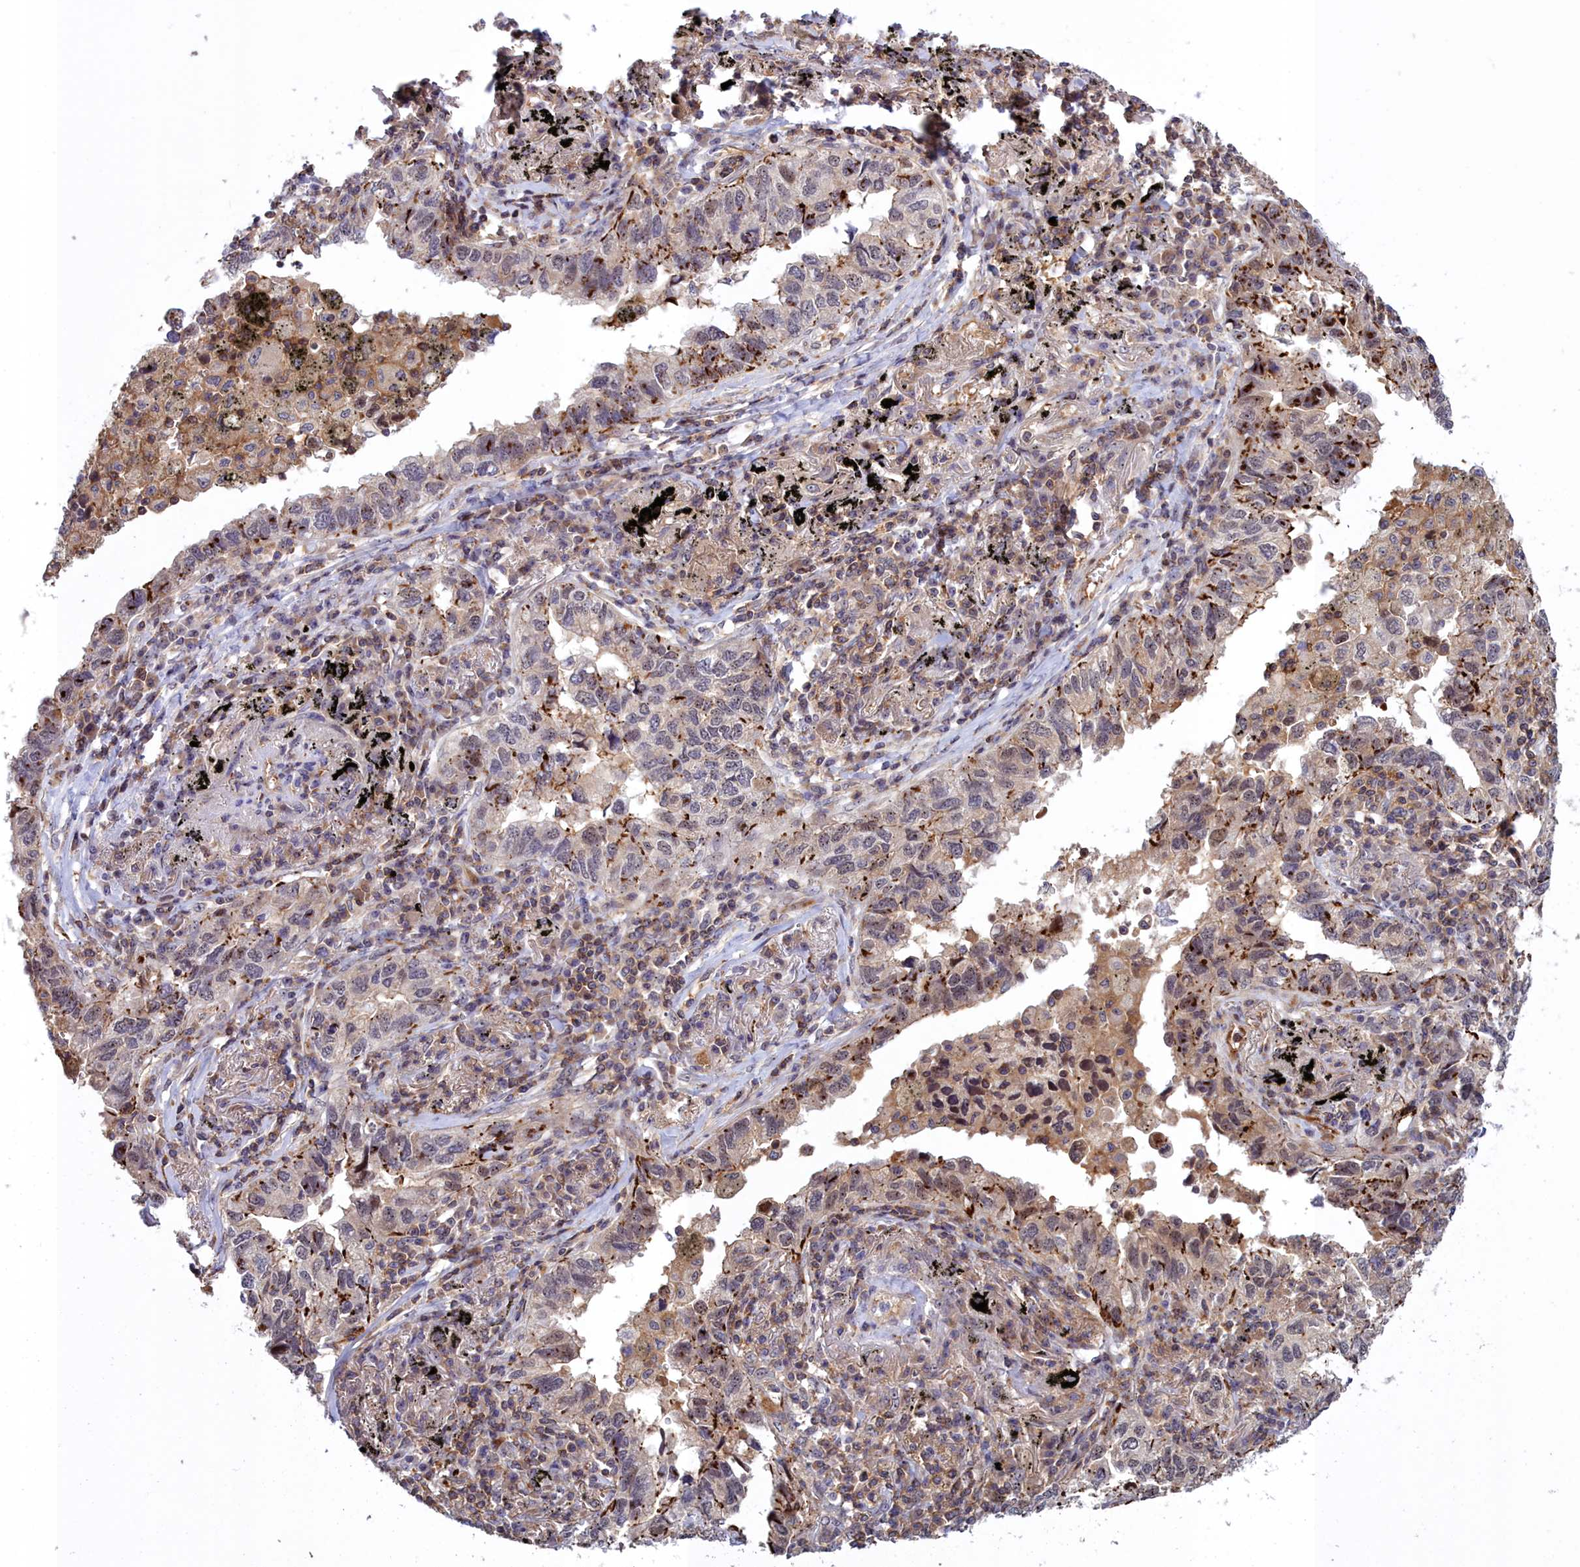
{"staining": {"intensity": "moderate", "quantity": "<25%", "location": "cytoplasmic/membranous"}, "tissue": "lung cancer", "cell_type": "Tumor cells", "image_type": "cancer", "snomed": [{"axis": "morphology", "description": "Adenocarcinoma, NOS"}, {"axis": "topography", "description": "Lung"}], "caption": "DAB immunohistochemical staining of lung adenocarcinoma shows moderate cytoplasmic/membranous protein expression in approximately <25% of tumor cells. (DAB = brown stain, brightfield microscopy at high magnification).", "gene": "NEURL4", "patient": {"sex": "male", "age": 65}}